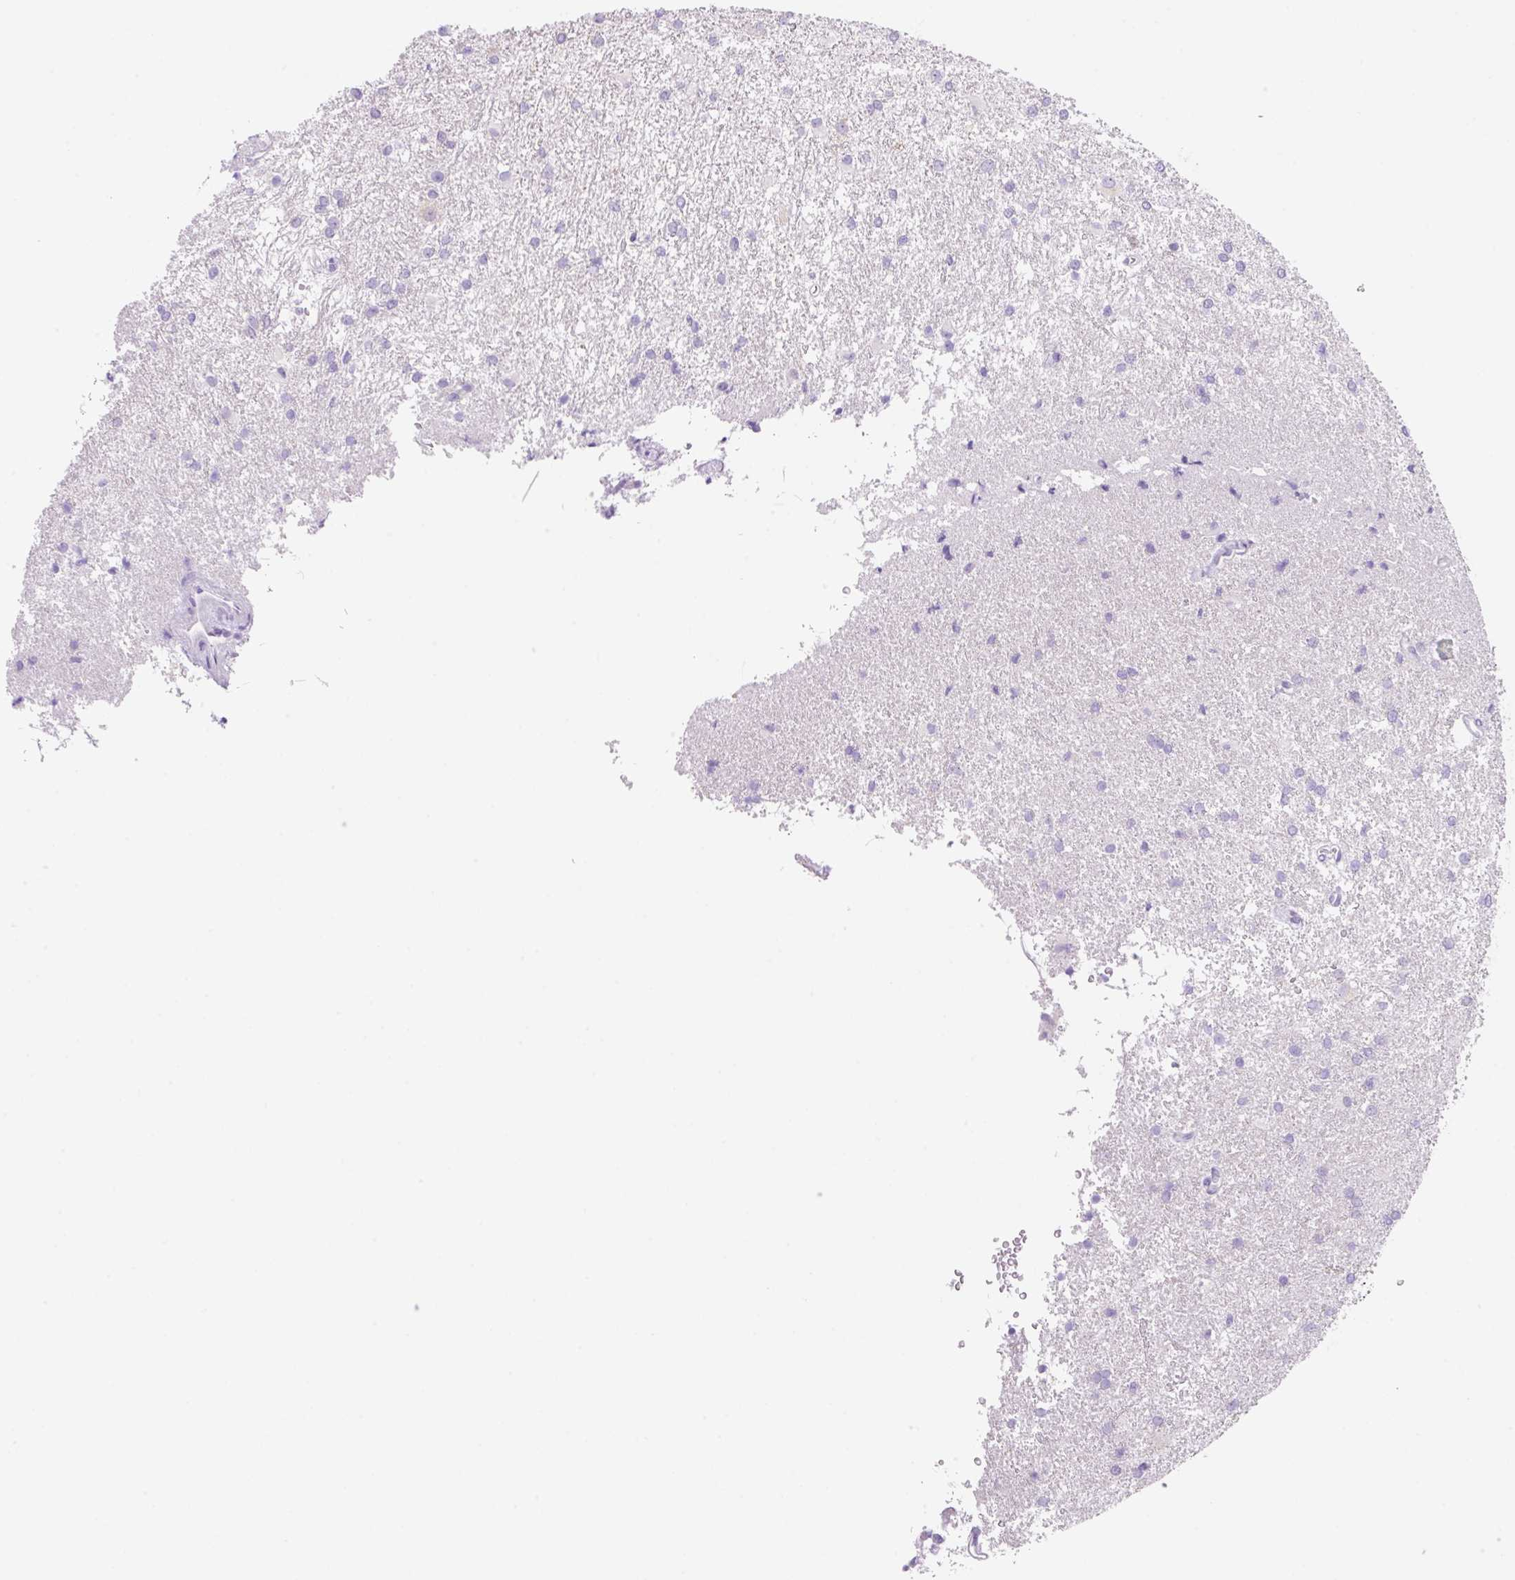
{"staining": {"intensity": "negative", "quantity": "none", "location": "none"}, "tissue": "glioma", "cell_type": "Tumor cells", "image_type": "cancer", "snomed": [{"axis": "morphology", "description": "Glioma, malignant, High grade"}, {"axis": "topography", "description": "Brain"}], "caption": "Image shows no significant protein positivity in tumor cells of malignant high-grade glioma.", "gene": "NDST3", "patient": {"sex": "female", "age": 50}}